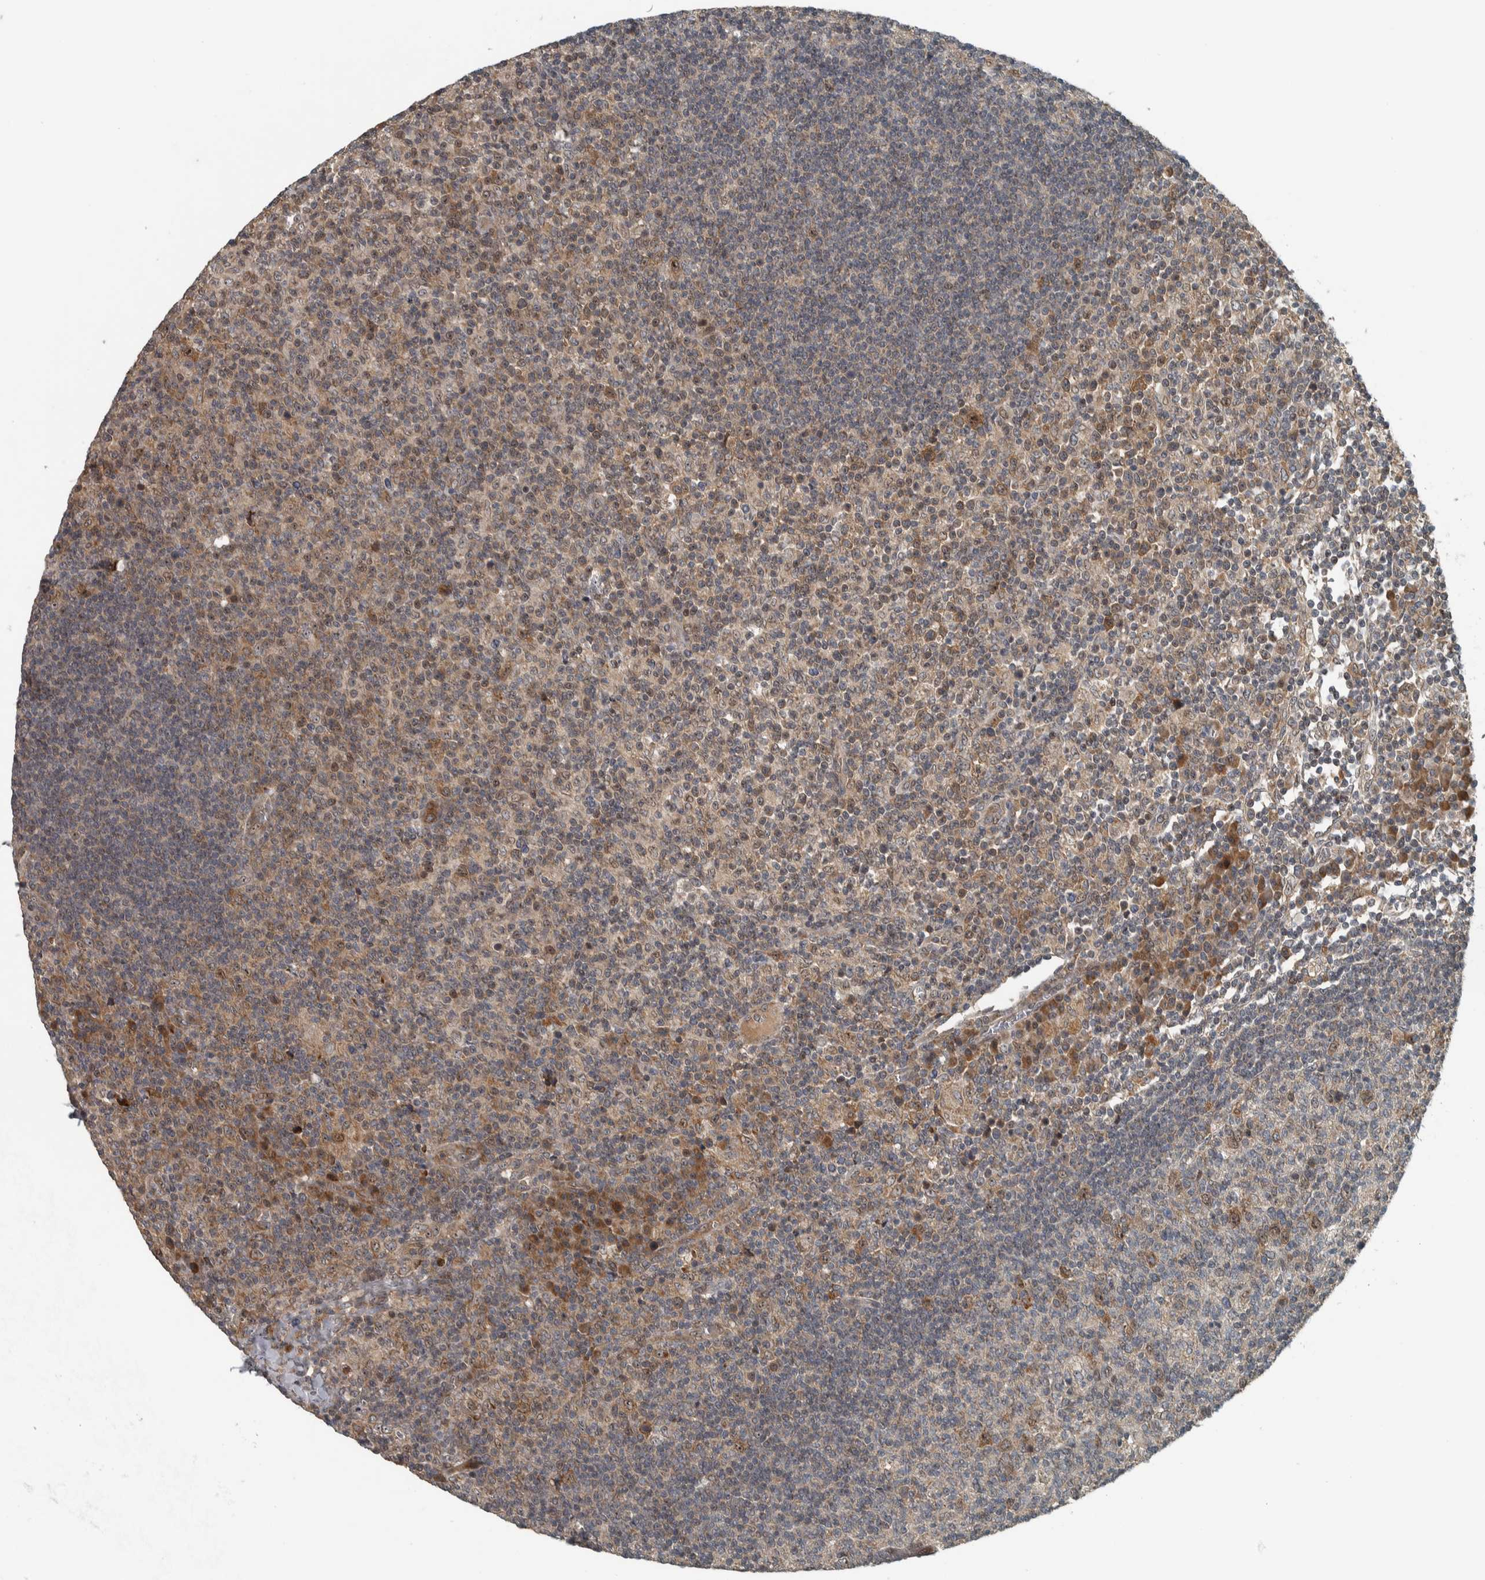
{"staining": {"intensity": "weak", "quantity": "<25%", "location": "cytoplasmic/membranous,nuclear"}, "tissue": "lymph node", "cell_type": "Germinal center cells", "image_type": "normal", "snomed": [{"axis": "morphology", "description": "Normal tissue, NOS"}, {"axis": "morphology", "description": "Inflammation, NOS"}, {"axis": "topography", "description": "Lymph node"}], "caption": "DAB immunohistochemical staining of normal lymph node exhibits no significant staining in germinal center cells. (Stains: DAB immunohistochemistry (IHC) with hematoxylin counter stain, Microscopy: brightfield microscopy at high magnification).", "gene": "XPO5", "patient": {"sex": "male", "age": 55}}